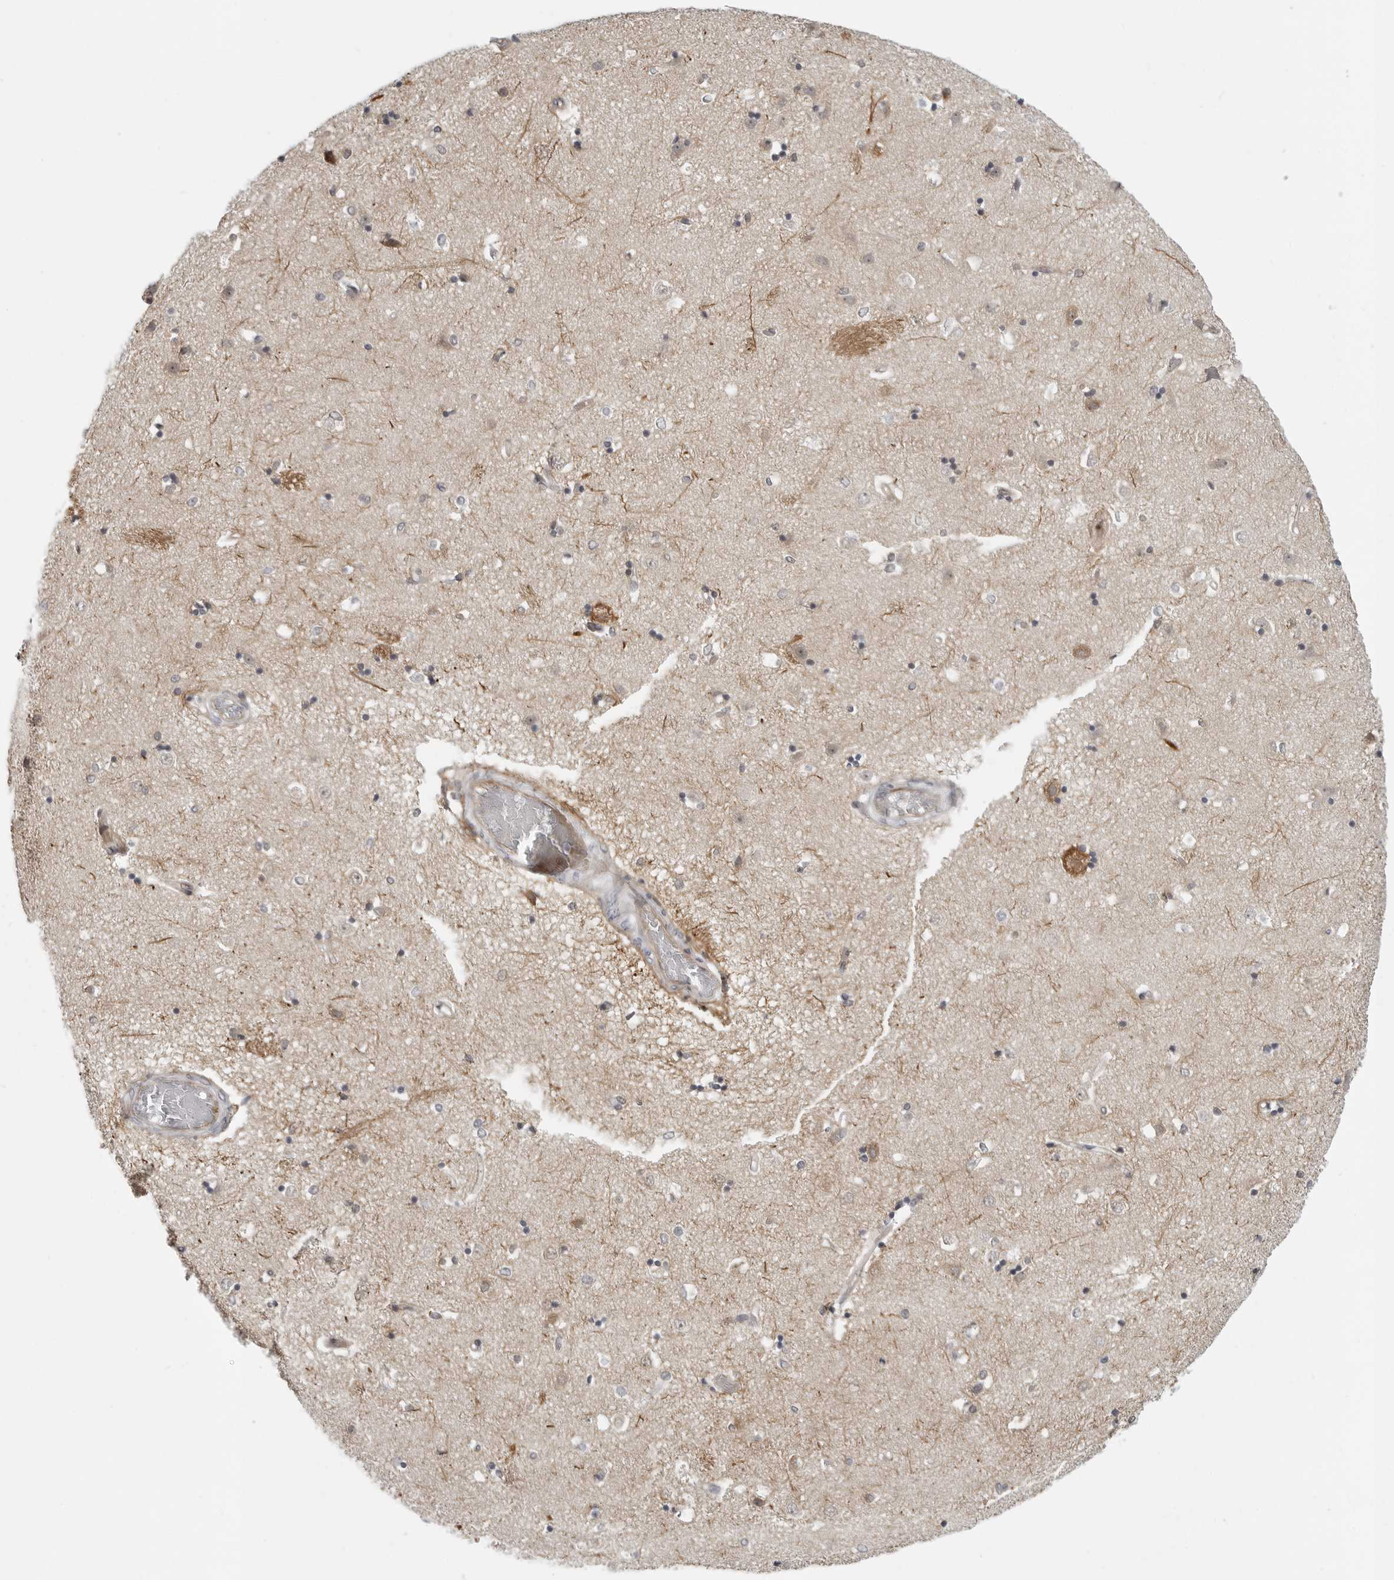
{"staining": {"intensity": "moderate", "quantity": "25%-75%", "location": "nuclear"}, "tissue": "caudate", "cell_type": "Glial cells", "image_type": "normal", "snomed": [{"axis": "morphology", "description": "Normal tissue, NOS"}, {"axis": "topography", "description": "Lateral ventricle wall"}], "caption": "Immunohistochemistry (DAB (3,3'-diaminobenzidine)) staining of benign caudate reveals moderate nuclear protein expression in approximately 25%-75% of glial cells. The staining was performed using DAB, with brown indicating positive protein expression. Nuclei are stained blue with hematoxylin.", "gene": "CEP295NL", "patient": {"sex": "male", "age": 45}}